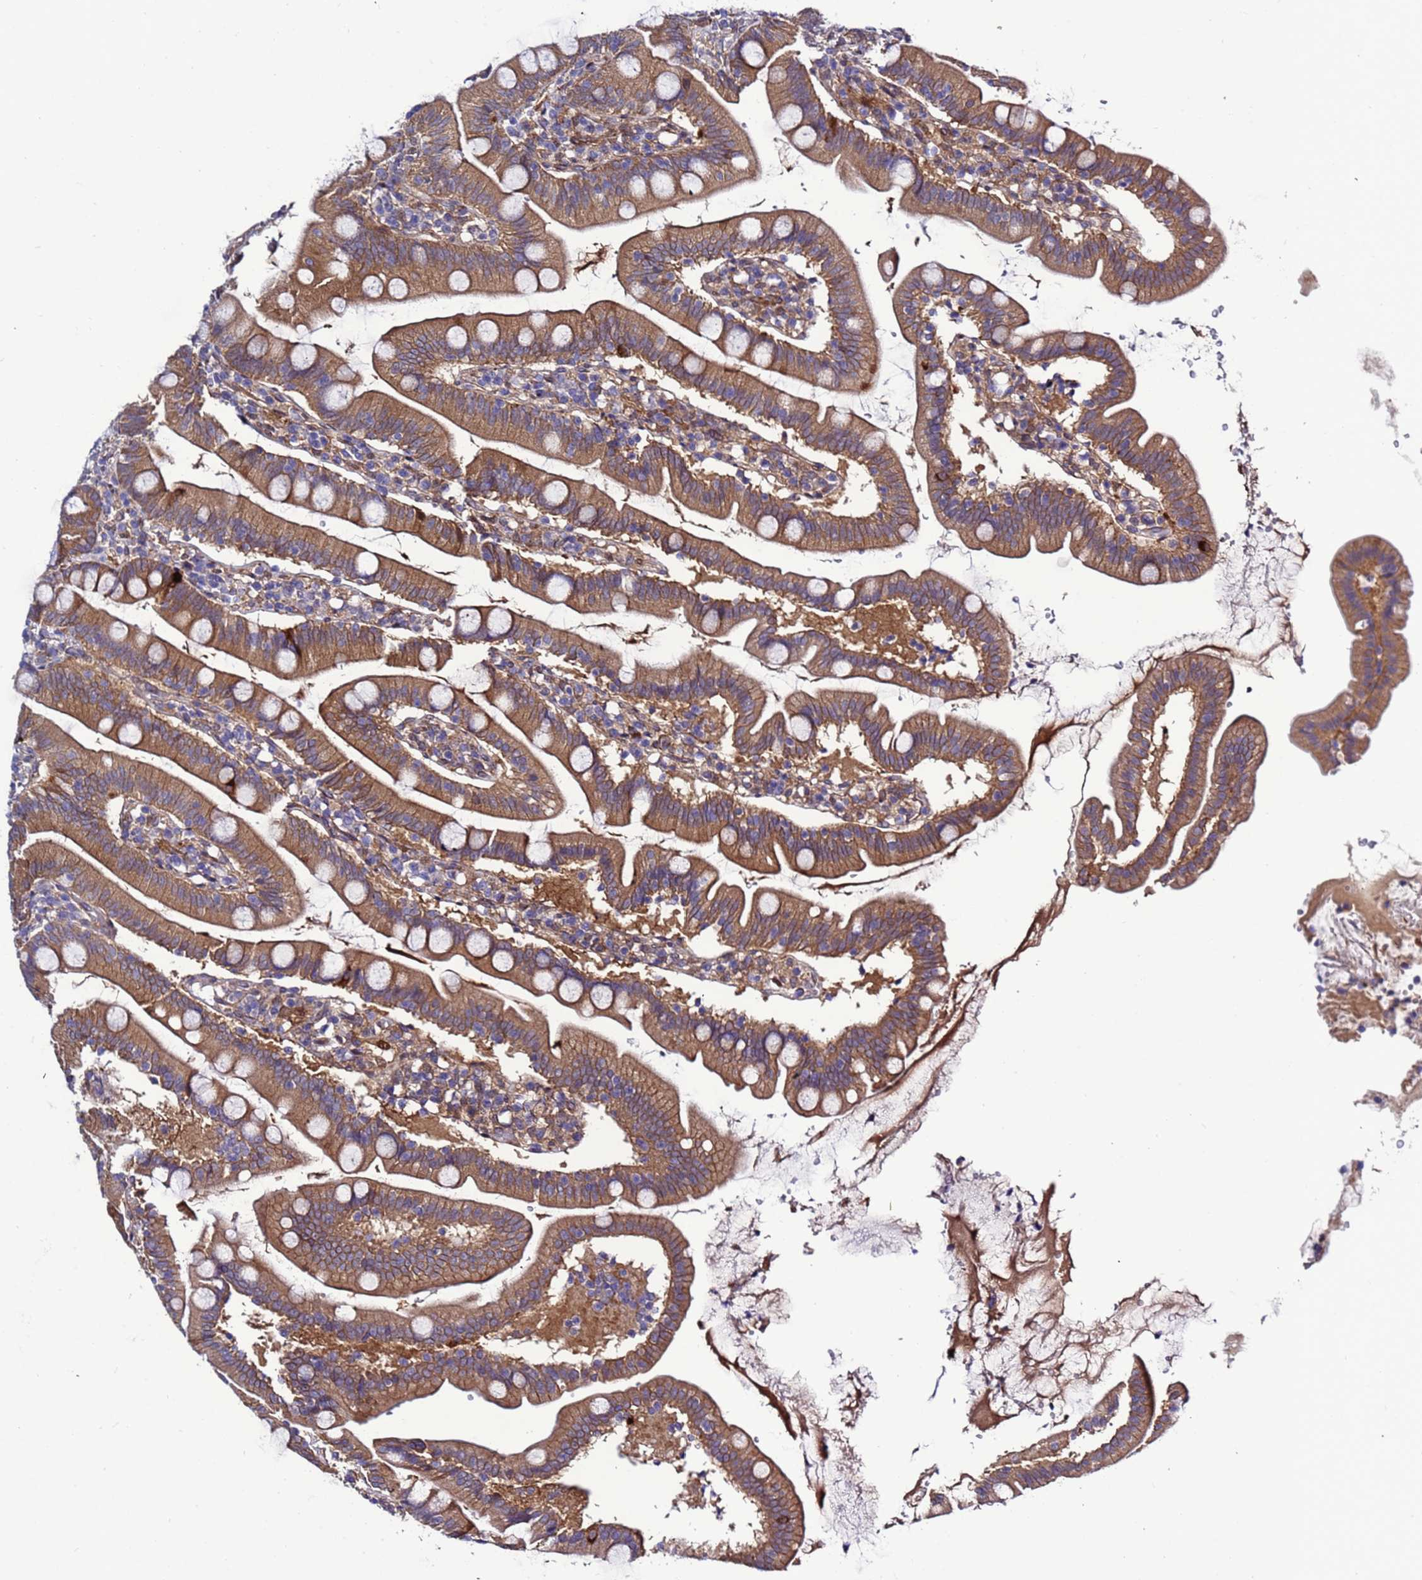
{"staining": {"intensity": "moderate", "quantity": ">75%", "location": "cytoplasmic/membranous"}, "tissue": "duodenum", "cell_type": "Glandular cells", "image_type": "normal", "snomed": [{"axis": "morphology", "description": "Normal tissue, NOS"}, {"axis": "topography", "description": "Duodenum"}], "caption": "Immunohistochemistry of normal duodenum displays medium levels of moderate cytoplasmic/membranous staining in approximately >75% of glandular cells. (brown staining indicates protein expression, while blue staining denotes nuclei).", "gene": "FOXRED1", "patient": {"sex": "female", "age": 67}}